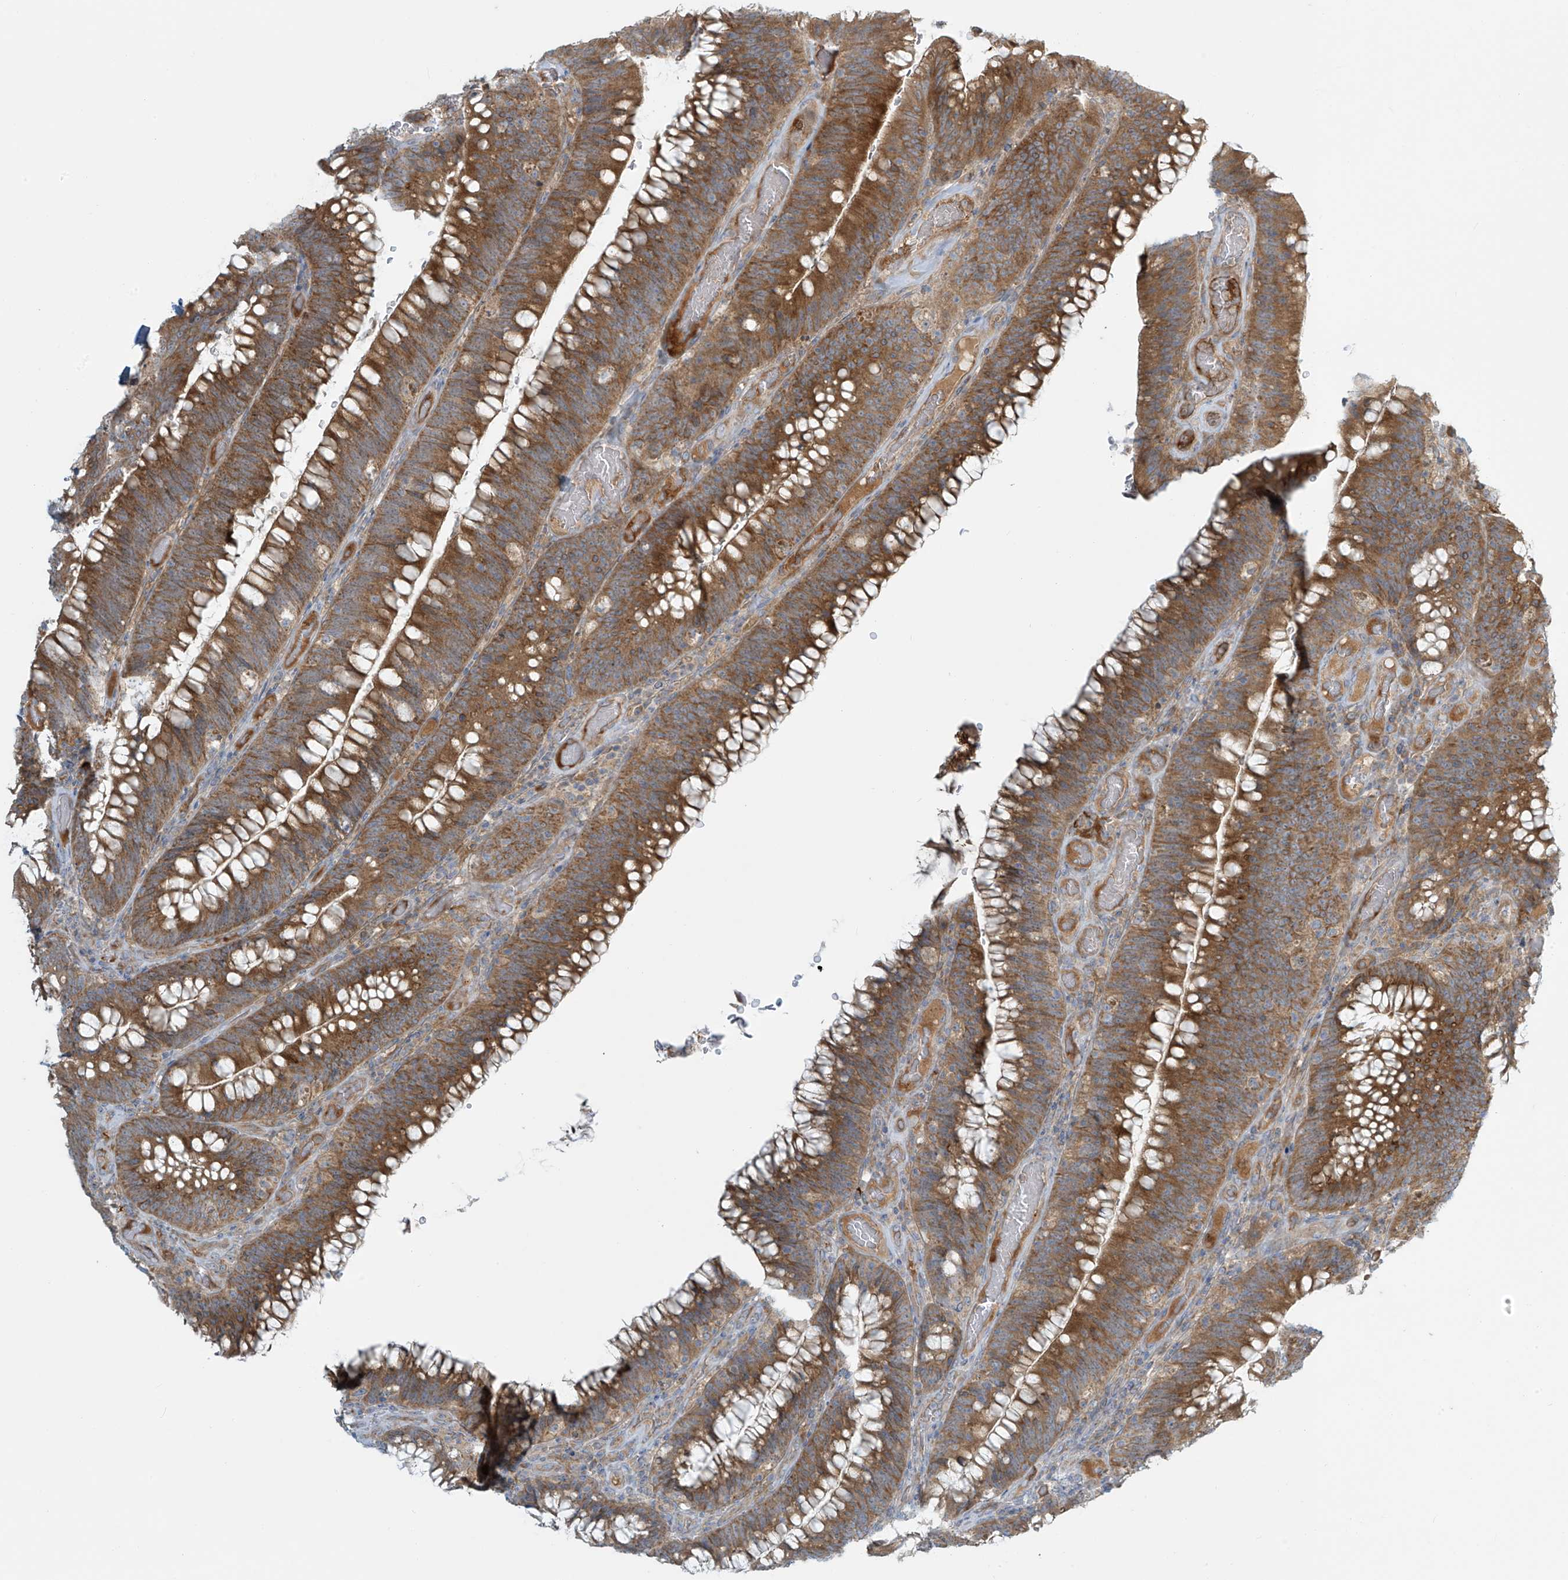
{"staining": {"intensity": "moderate", "quantity": ">75%", "location": "cytoplasmic/membranous"}, "tissue": "colorectal cancer", "cell_type": "Tumor cells", "image_type": "cancer", "snomed": [{"axis": "morphology", "description": "Normal tissue, NOS"}, {"axis": "topography", "description": "Colon"}], "caption": "Approximately >75% of tumor cells in colorectal cancer exhibit moderate cytoplasmic/membranous protein staining as visualized by brown immunohistochemical staining.", "gene": "LZTS3", "patient": {"sex": "female", "age": 82}}